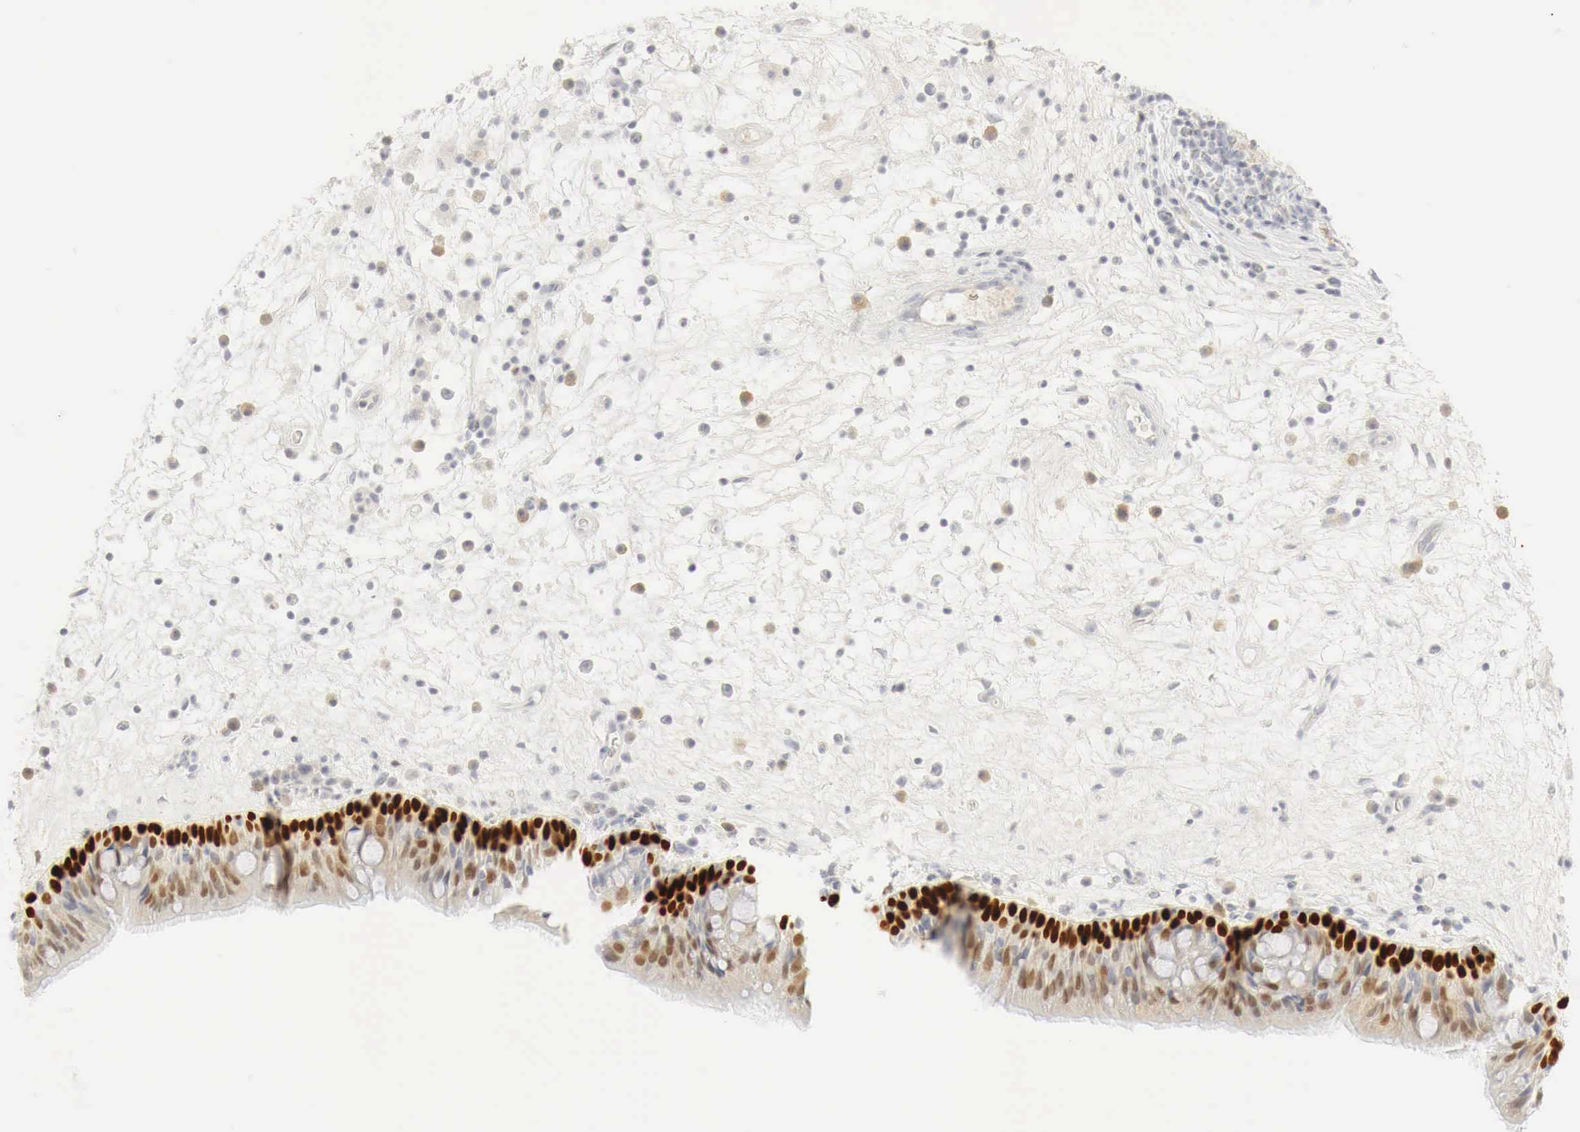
{"staining": {"intensity": "strong", "quantity": "25%-75%", "location": "nuclear"}, "tissue": "nasopharynx", "cell_type": "Respiratory epithelial cells", "image_type": "normal", "snomed": [{"axis": "morphology", "description": "Normal tissue, NOS"}, {"axis": "topography", "description": "Nasopharynx"}], "caption": "Normal nasopharynx was stained to show a protein in brown. There is high levels of strong nuclear expression in approximately 25%-75% of respiratory epithelial cells.", "gene": "TP63", "patient": {"sex": "male", "age": 63}}